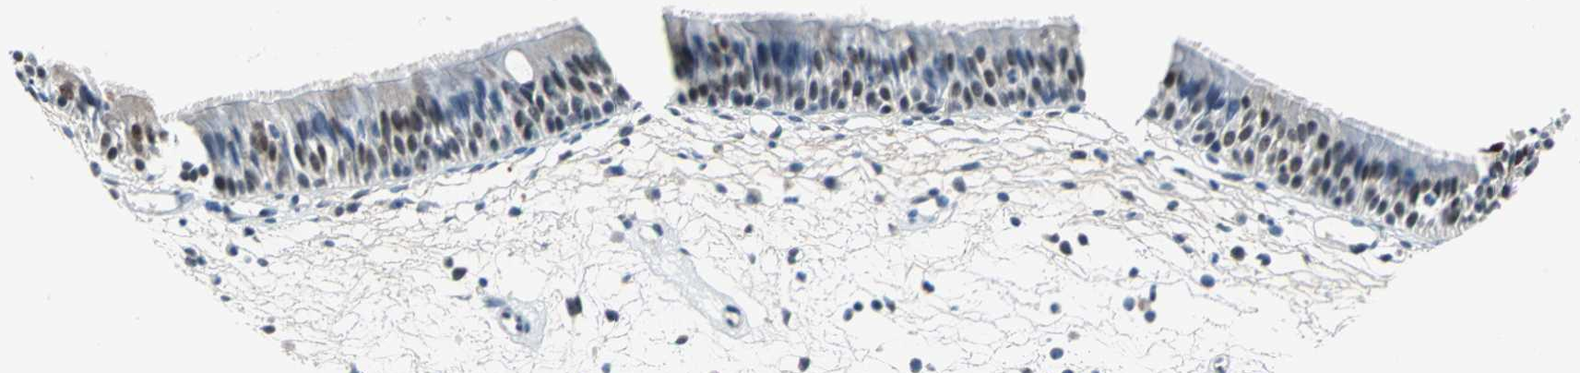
{"staining": {"intensity": "moderate", "quantity": ">75%", "location": "nuclear"}, "tissue": "nasopharynx", "cell_type": "Respiratory epithelial cells", "image_type": "normal", "snomed": [{"axis": "morphology", "description": "Normal tissue, NOS"}, {"axis": "topography", "description": "Nasopharynx"}], "caption": "Immunohistochemical staining of benign human nasopharynx demonstrates >75% levels of moderate nuclear protein staining in approximately >75% of respiratory epithelial cells.", "gene": "GLI3", "patient": {"sex": "female", "age": 54}}